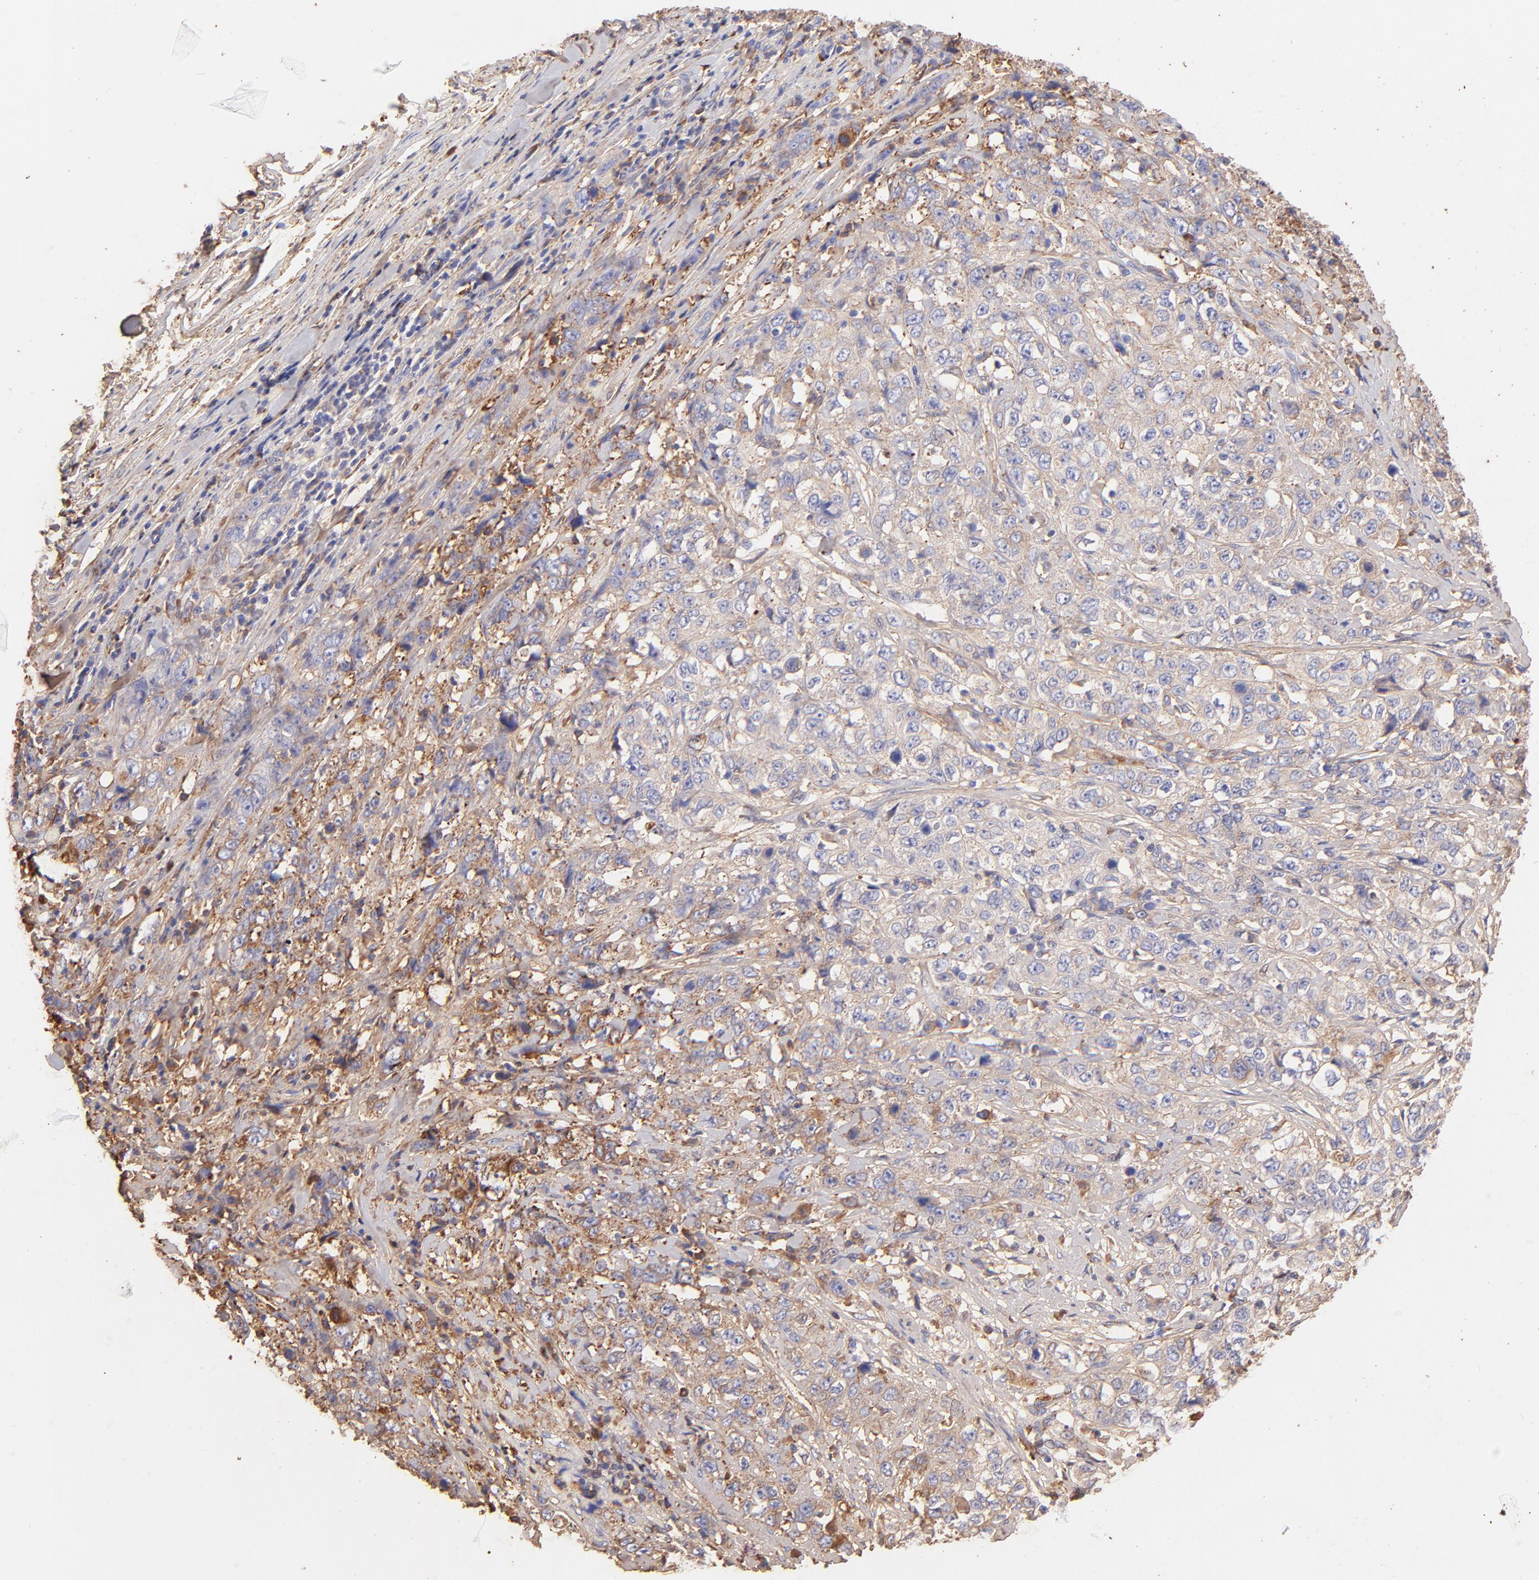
{"staining": {"intensity": "weak", "quantity": ">75%", "location": "cytoplasmic/membranous"}, "tissue": "stomach cancer", "cell_type": "Tumor cells", "image_type": "cancer", "snomed": [{"axis": "morphology", "description": "Adenocarcinoma, NOS"}, {"axis": "topography", "description": "Stomach"}], "caption": "This photomicrograph shows stomach adenocarcinoma stained with IHC to label a protein in brown. The cytoplasmic/membranous of tumor cells show weak positivity for the protein. Nuclei are counter-stained blue.", "gene": "BGN", "patient": {"sex": "male", "age": 48}}